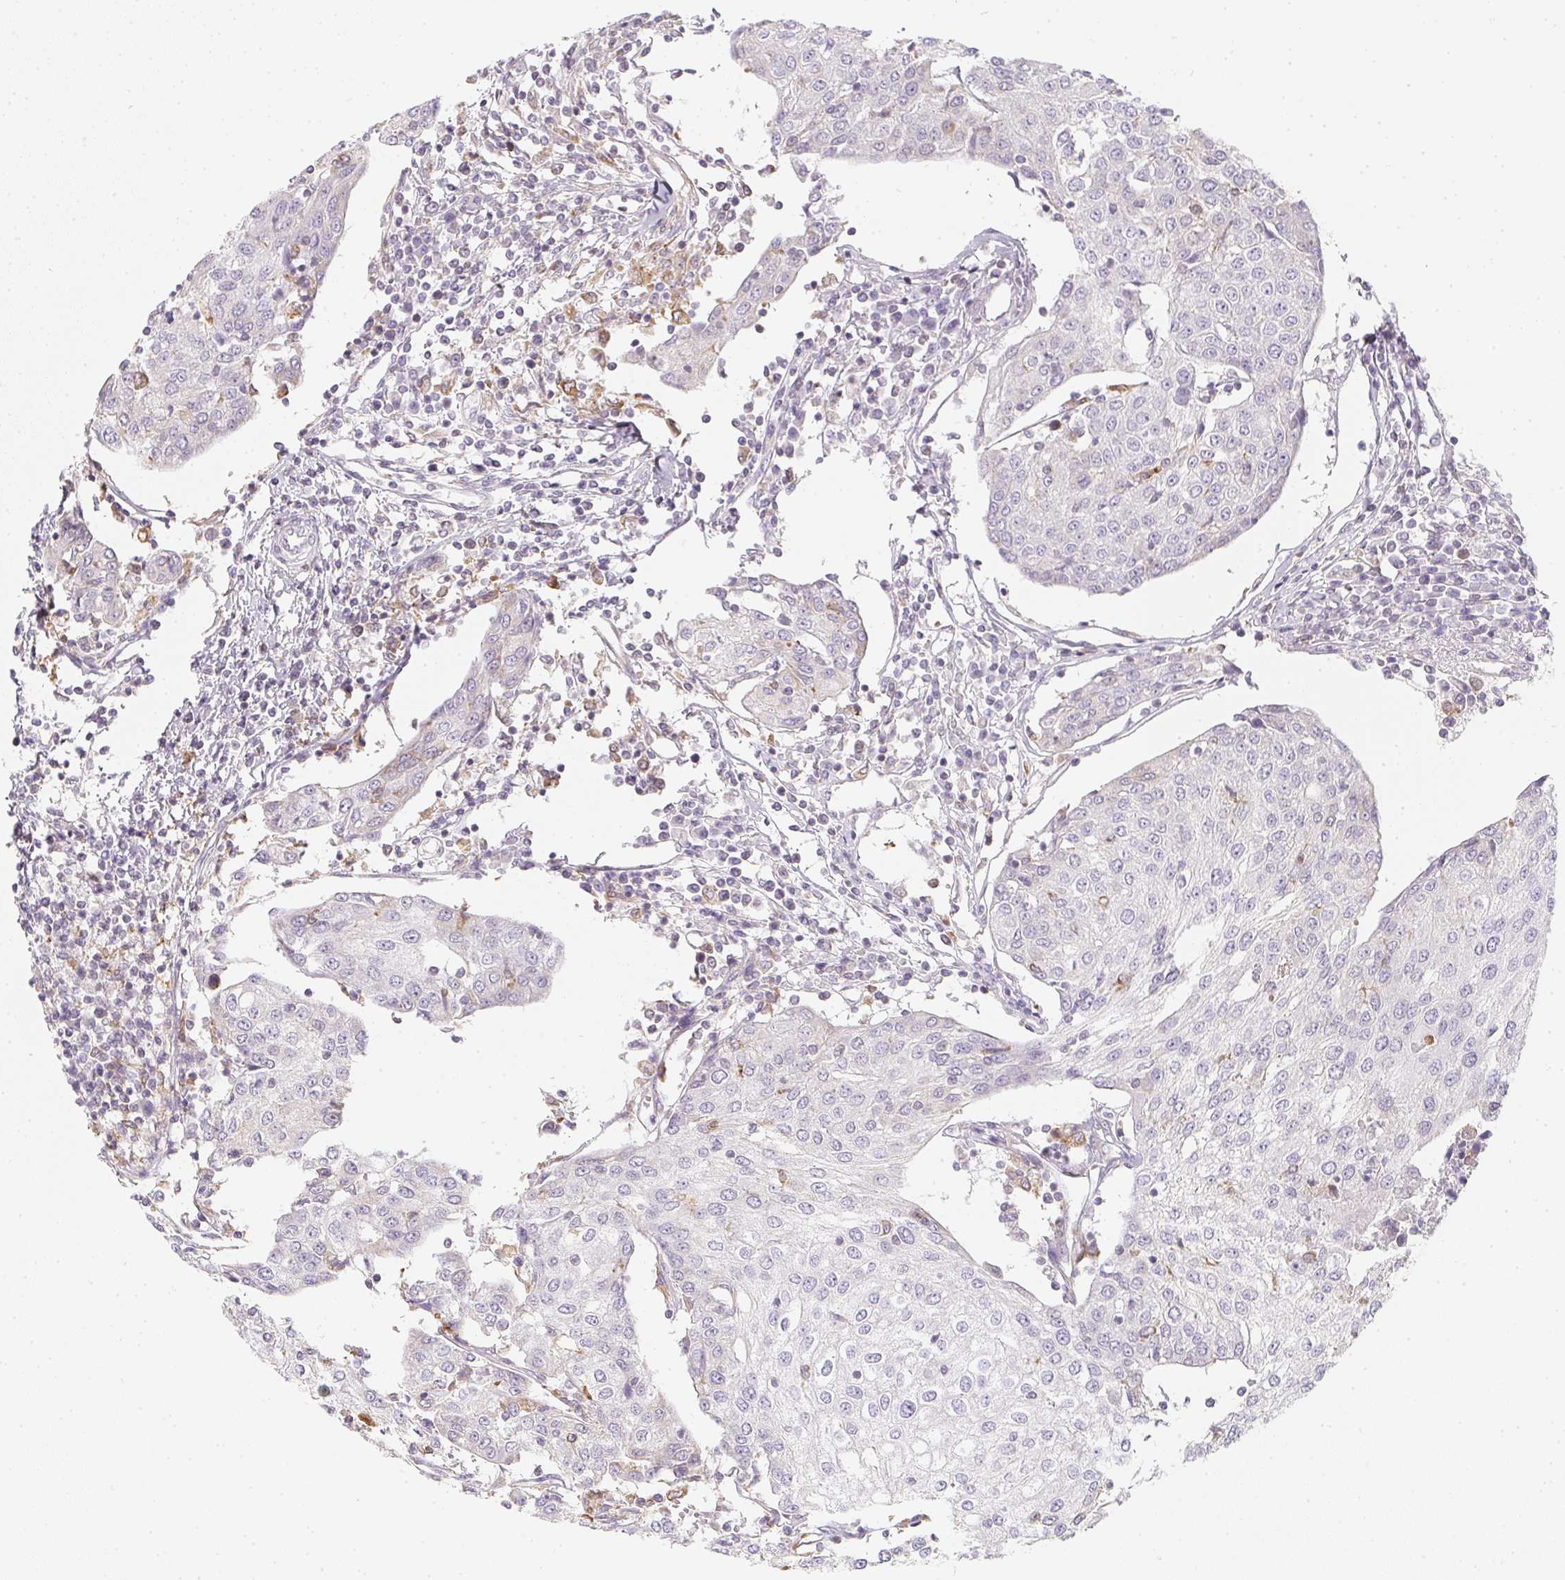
{"staining": {"intensity": "negative", "quantity": "none", "location": "none"}, "tissue": "urothelial cancer", "cell_type": "Tumor cells", "image_type": "cancer", "snomed": [{"axis": "morphology", "description": "Urothelial carcinoma, High grade"}, {"axis": "topography", "description": "Urinary bladder"}], "caption": "Urothelial cancer was stained to show a protein in brown. There is no significant positivity in tumor cells.", "gene": "SOAT1", "patient": {"sex": "female", "age": 85}}